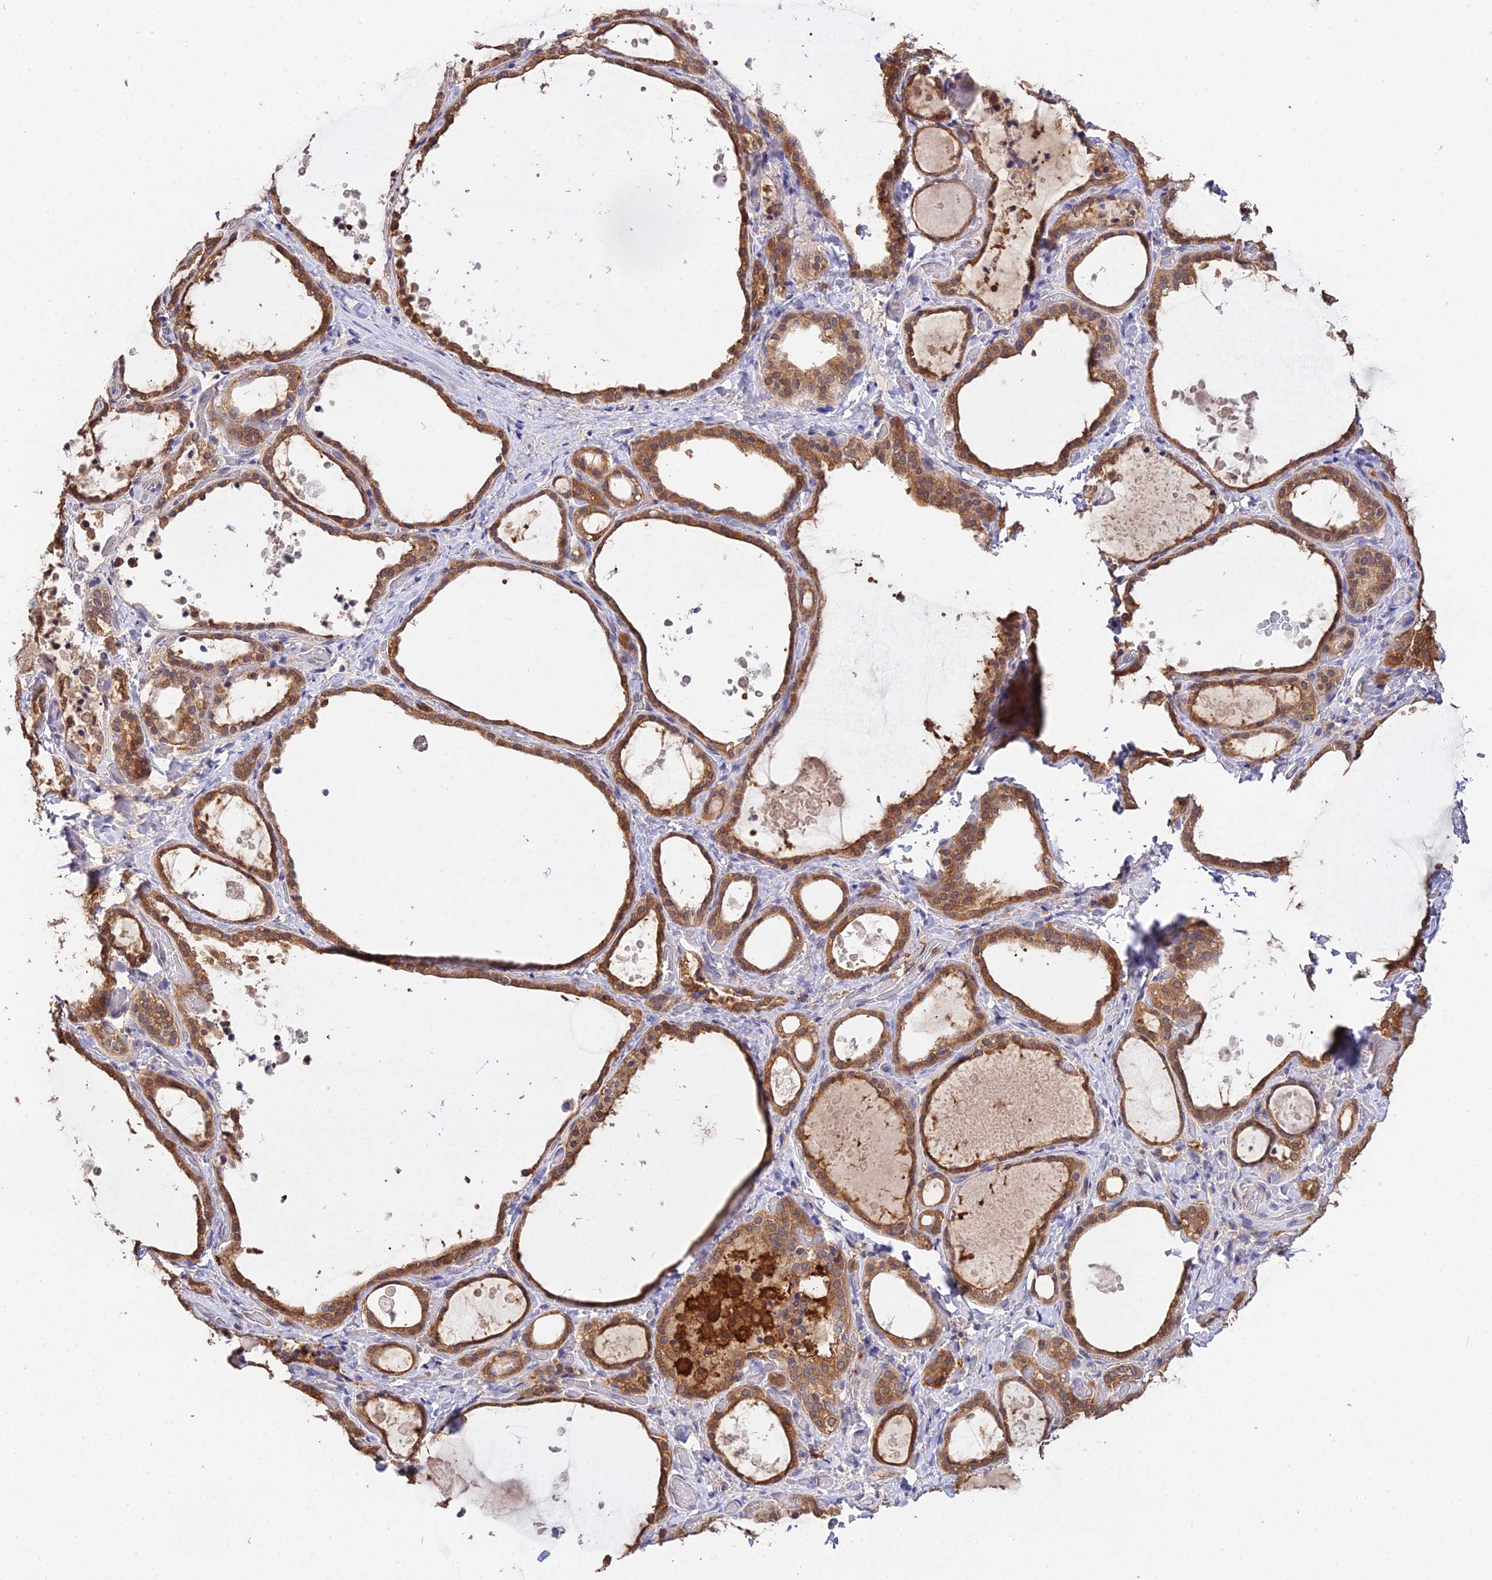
{"staining": {"intensity": "moderate", "quantity": ">75%", "location": "cytoplasmic/membranous"}, "tissue": "thyroid gland", "cell_type": "Glandular cells", "image_type": "normal", "snomed": [{"axis": "morphology", "description": "Normal tissue, NOS"}, {"axis": "topography", "description": "Thyroid gland"}], "caption": "IHC micrograph of benign thyroid gland: human thyroid gland stained using immunohistochemistry (IHC) reveals medium levels of moderate protein expression localized specifically in the cytoplasmic/membranous of glandular cells, appearing as a cytoplasmic/membranous brown color.", "gene": "FBP1", "patient": {"sex": "female", "age": 44}}